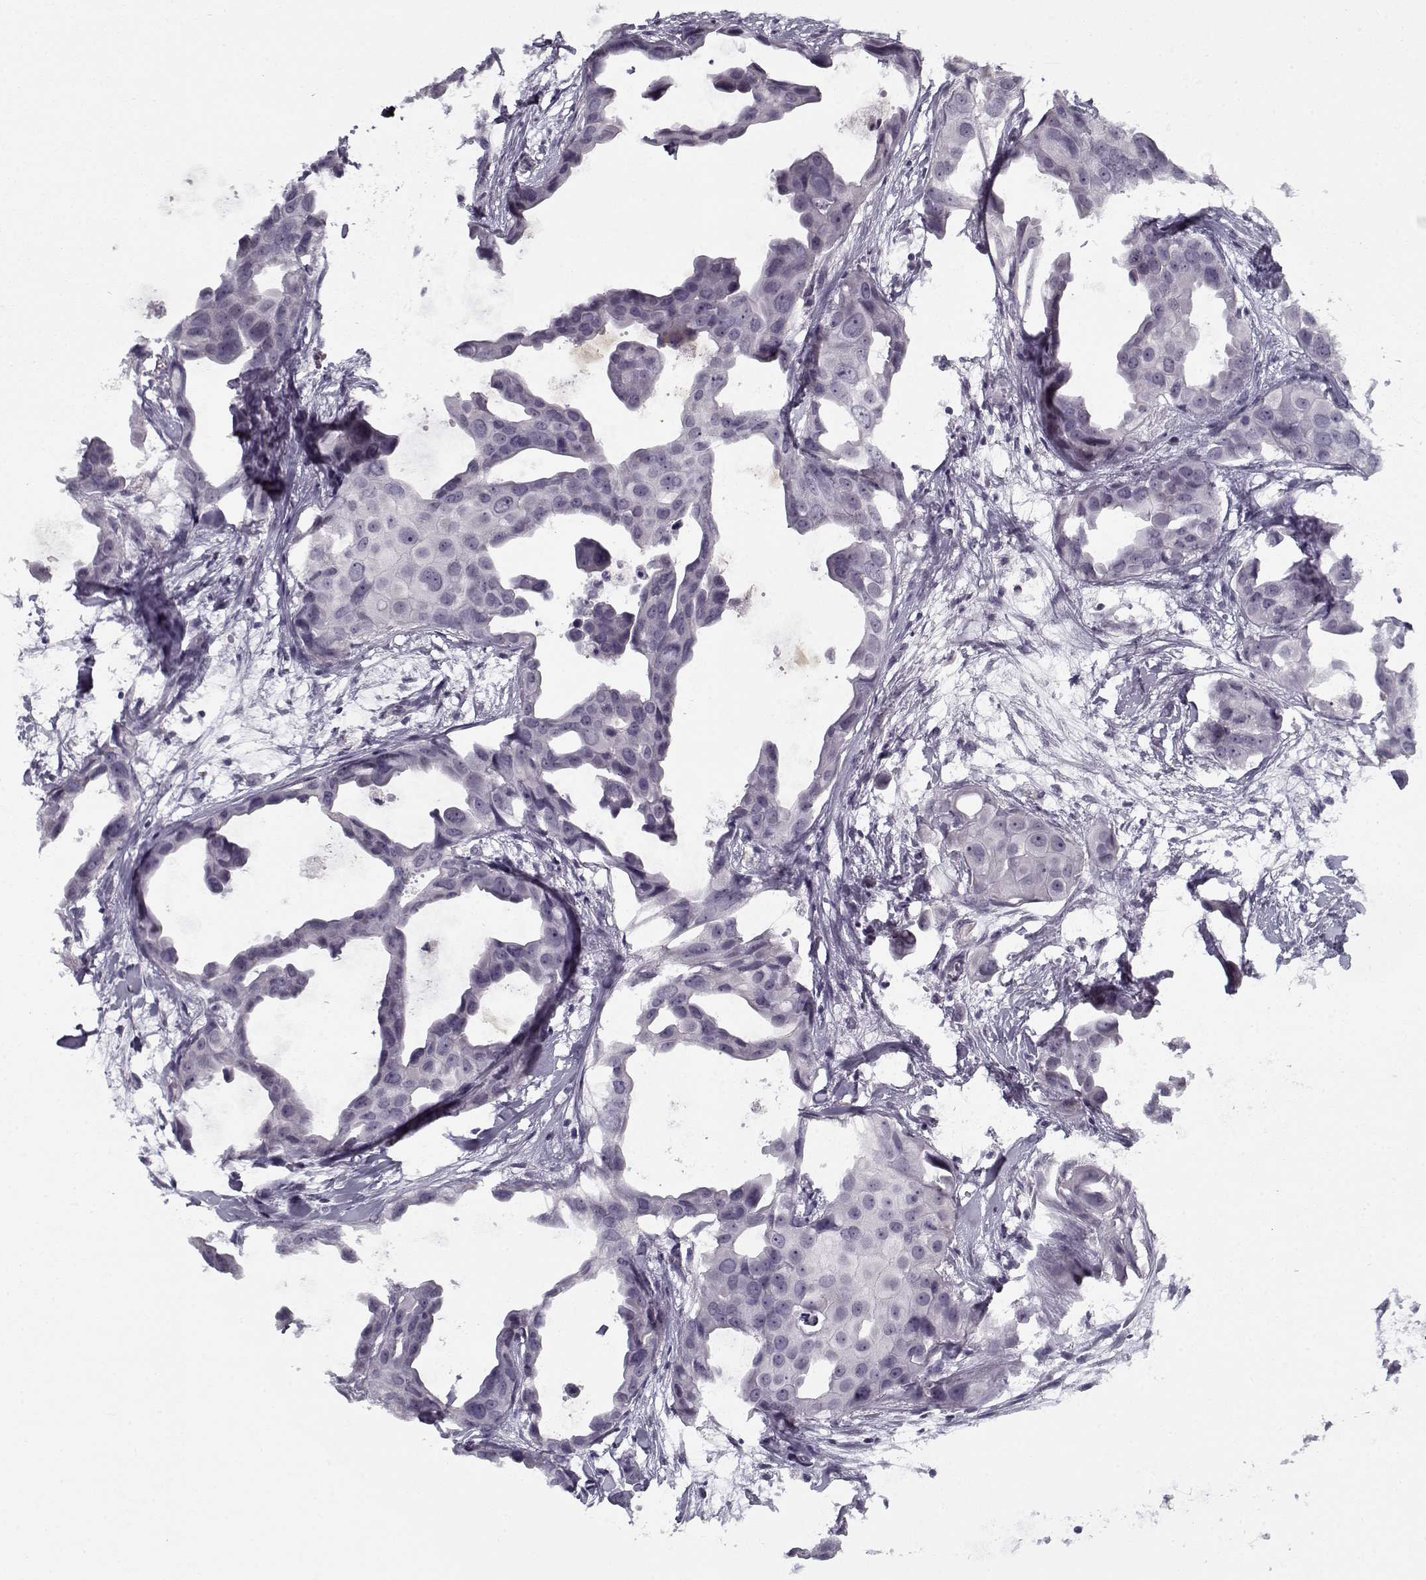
{"staining": {"intensity": "negative", "quantity": "none", "location": "none"}, "tissue": "breast cancer", "cell_type": "Tumor cells", "image_type": "cancer", "snomed": [{"axis": "morphology", "description": "Duct carcinoma"}, {"axis": "topography", "description": "Breast"}], "caption": "DAB (3,3'-diaminobenzidine) immunohistochemical staining of human breast cancer demonstrates no significant staining in tumor cells.", "gene": "SPACA9", "patient": {"sex": "female", "age": 38}}